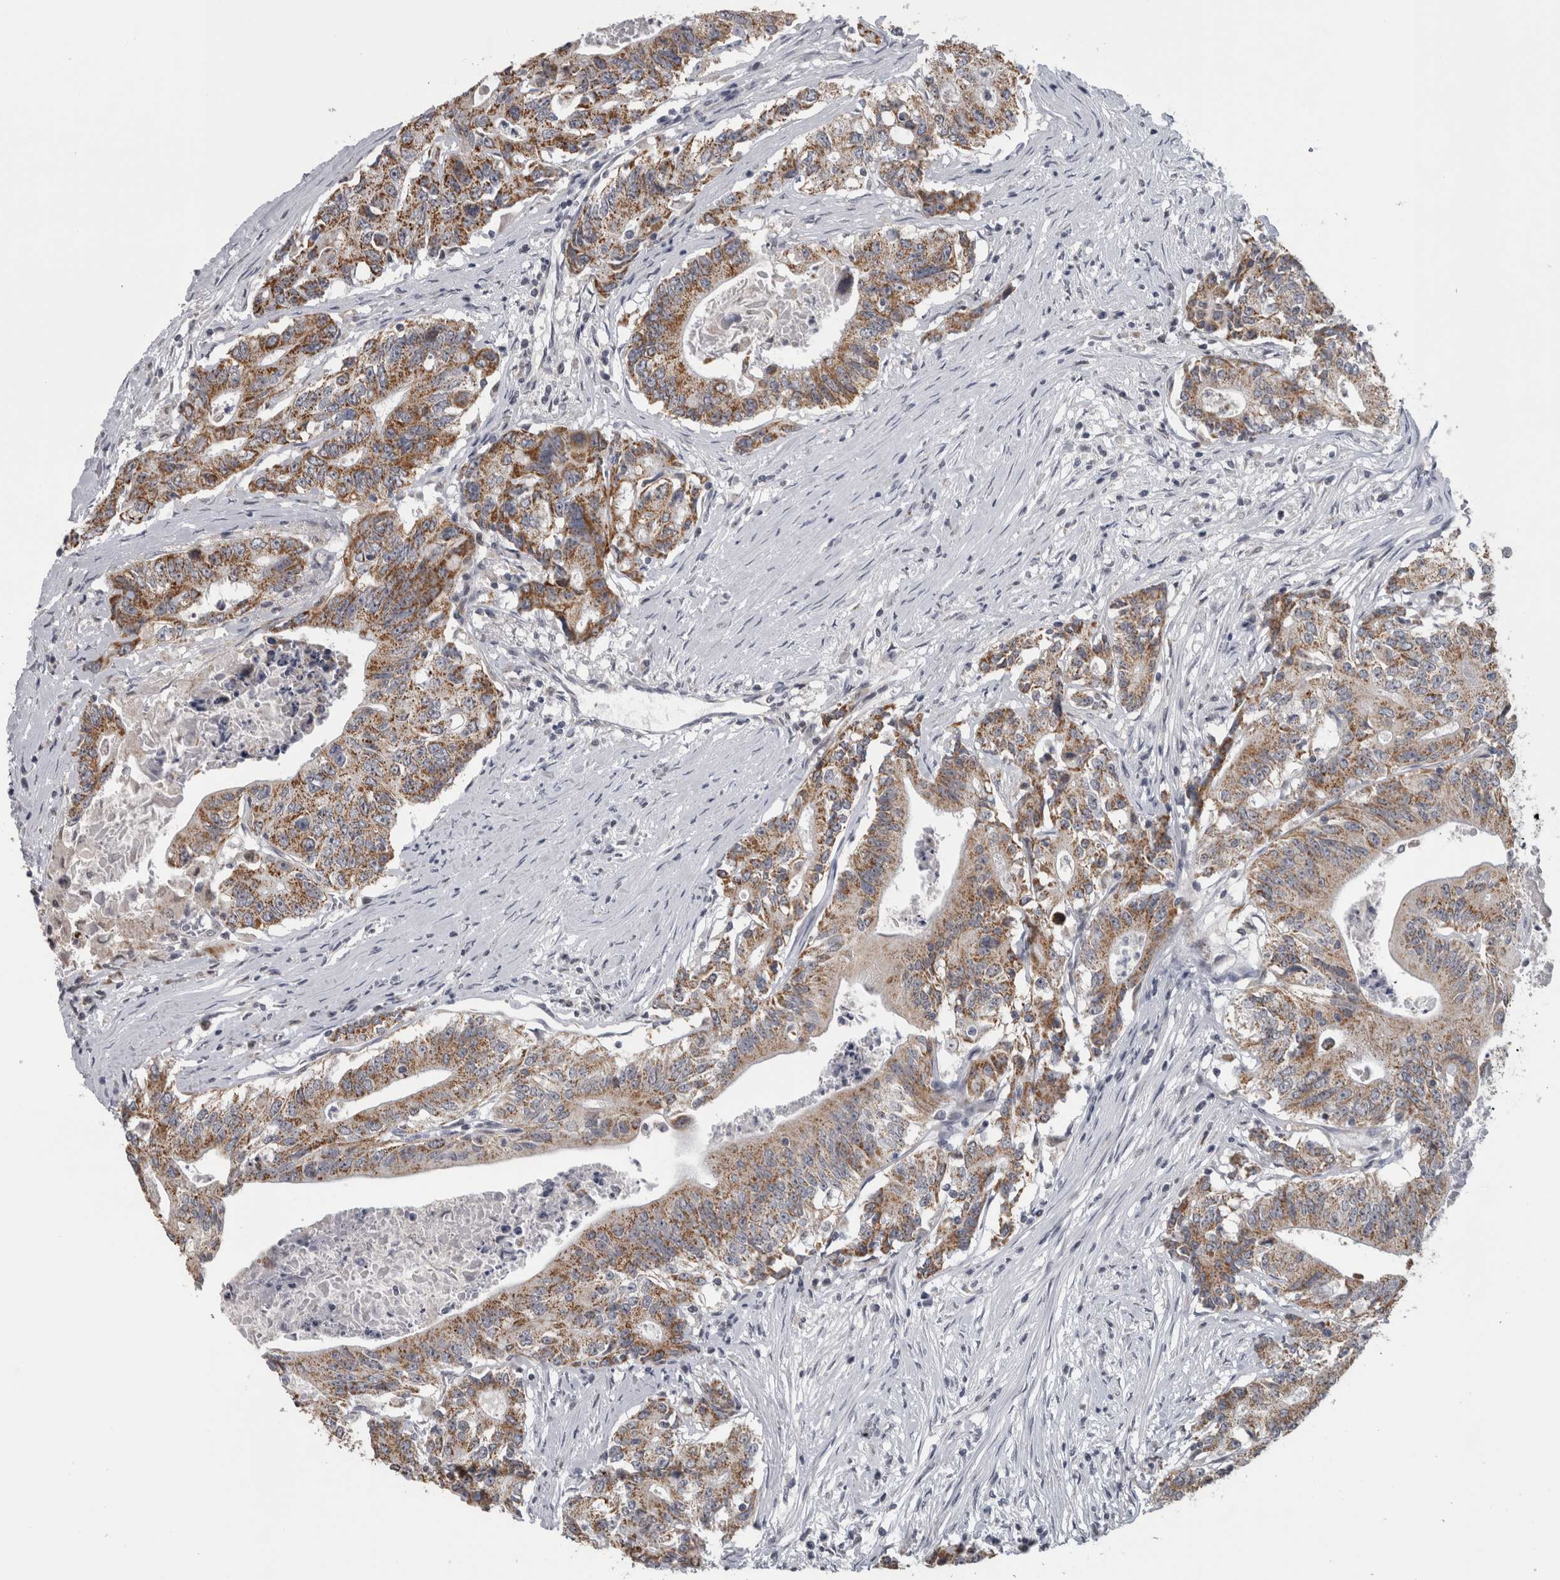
{"staining": {"intensity": "moderate", "quantity": ">75%", "location": "cytoplasmic/membranous"}, "tissue": "colorectal cancer", "cell_type": "Tumor cells", "image_type": "cancer", "snomed": [{"axis": "morphology", "description": "Adenocarcinoma, NOS"}, {"axis": "topography", "description": "Colon"}], "caption": "Moderate cytoplasmic/membranous protein expression is identified in about >75% of tumor cells in colorectal cancer. (Stains: DAB (3,3'-diaminobenzidine) in brown, nuclei in blue, Microscopy: brightfield microscopy at high magnification).", "gene": "OR2K2", "patient": {"sex": "female", "age": 77}}